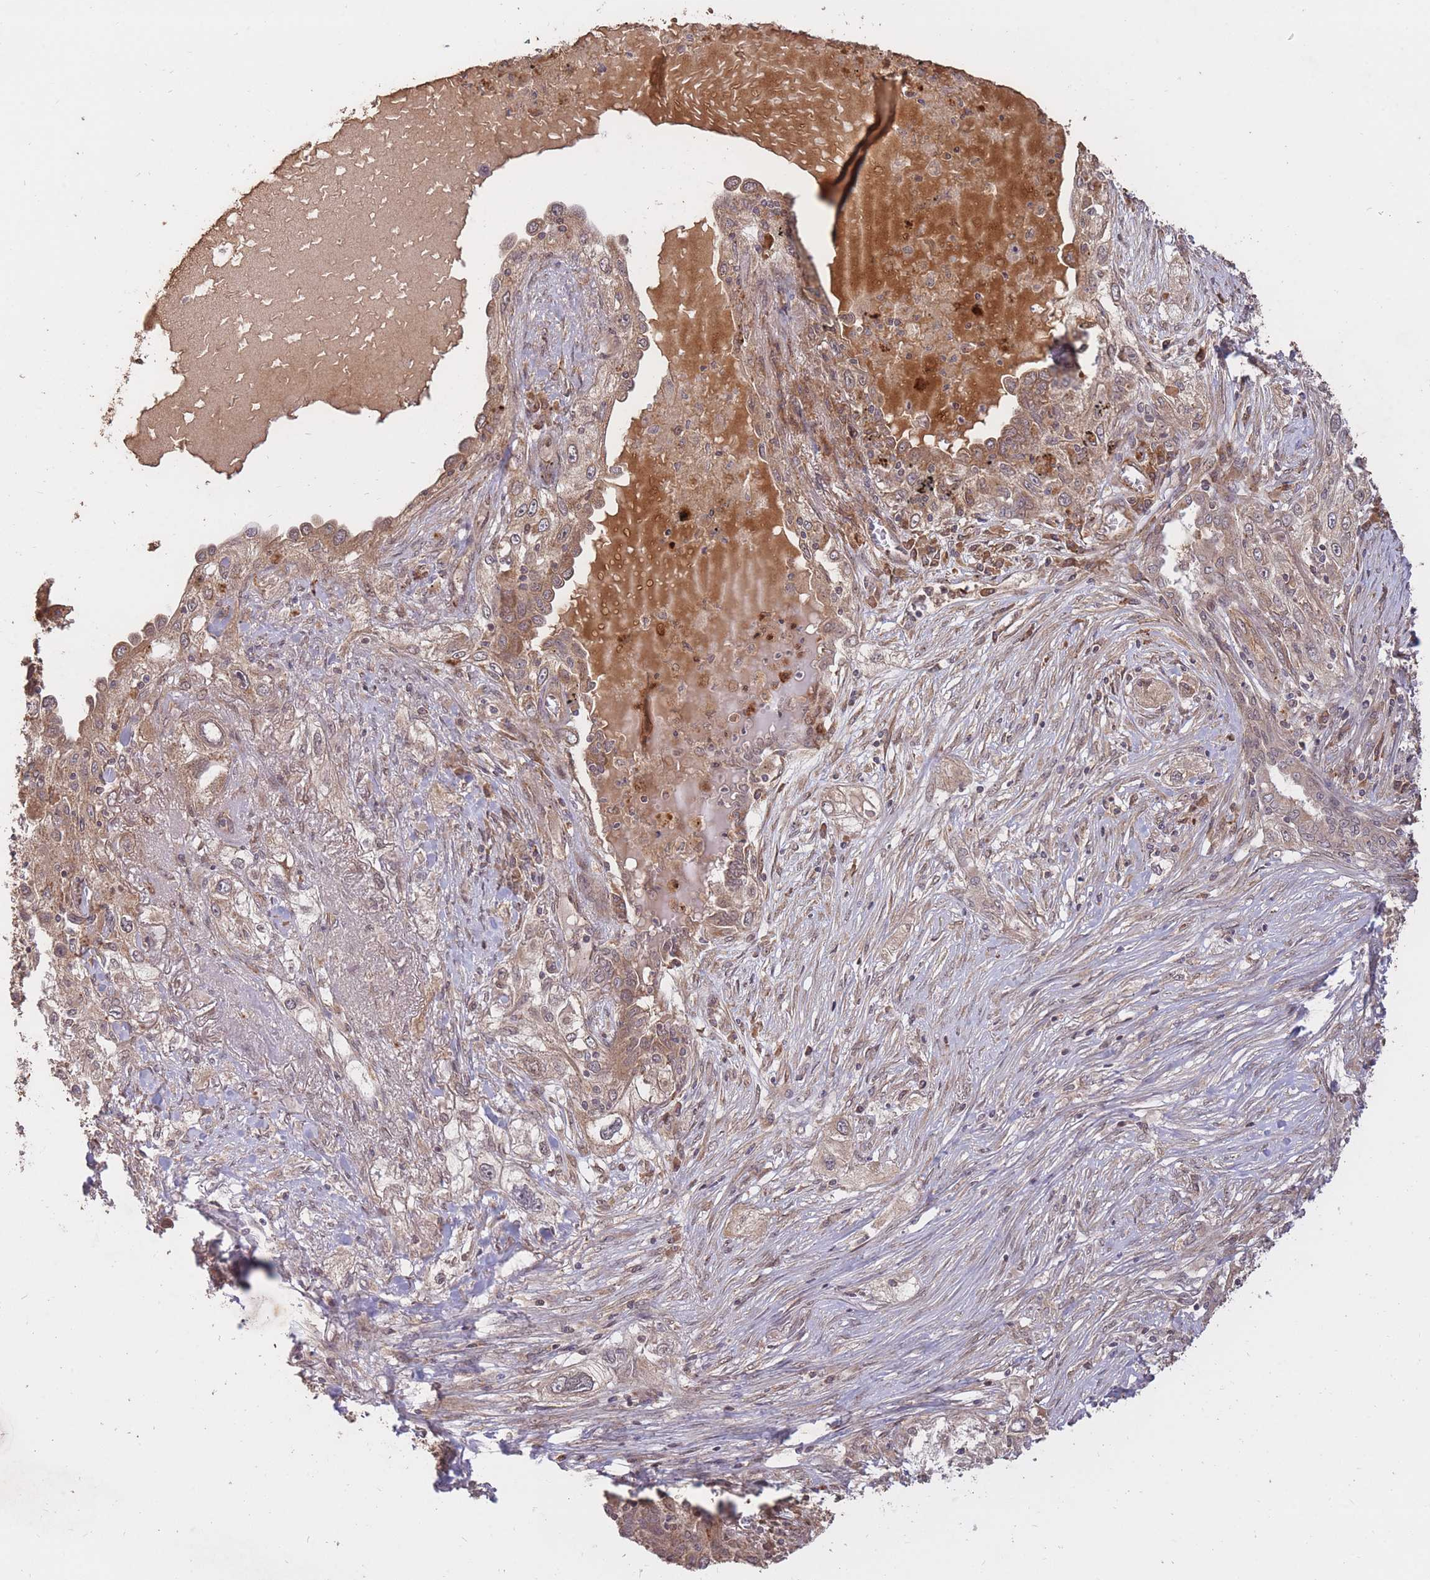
{"staining": {"intensity": "moderate", "quantity": "25%-75%", "location": "cytoplasmic/membranous"}, "tissue": "lung cancer", "cell_type": "Tumor cells", "image_type": "cancer", "snomed": [{"axis": "morphology", "description": "Squamous cell carcinoma, NOS"}, {"axis": "topography", "description": "Lung"}], "caption": "Brown immunohistochemical staining in squamous cell carcinoma (lung) demonstrates moderate cytoplasmic/membranous expression in about 25%-75% of tumor cells.", "gene": "RGS14", "patient": {"sex": "female", "age": 69}}